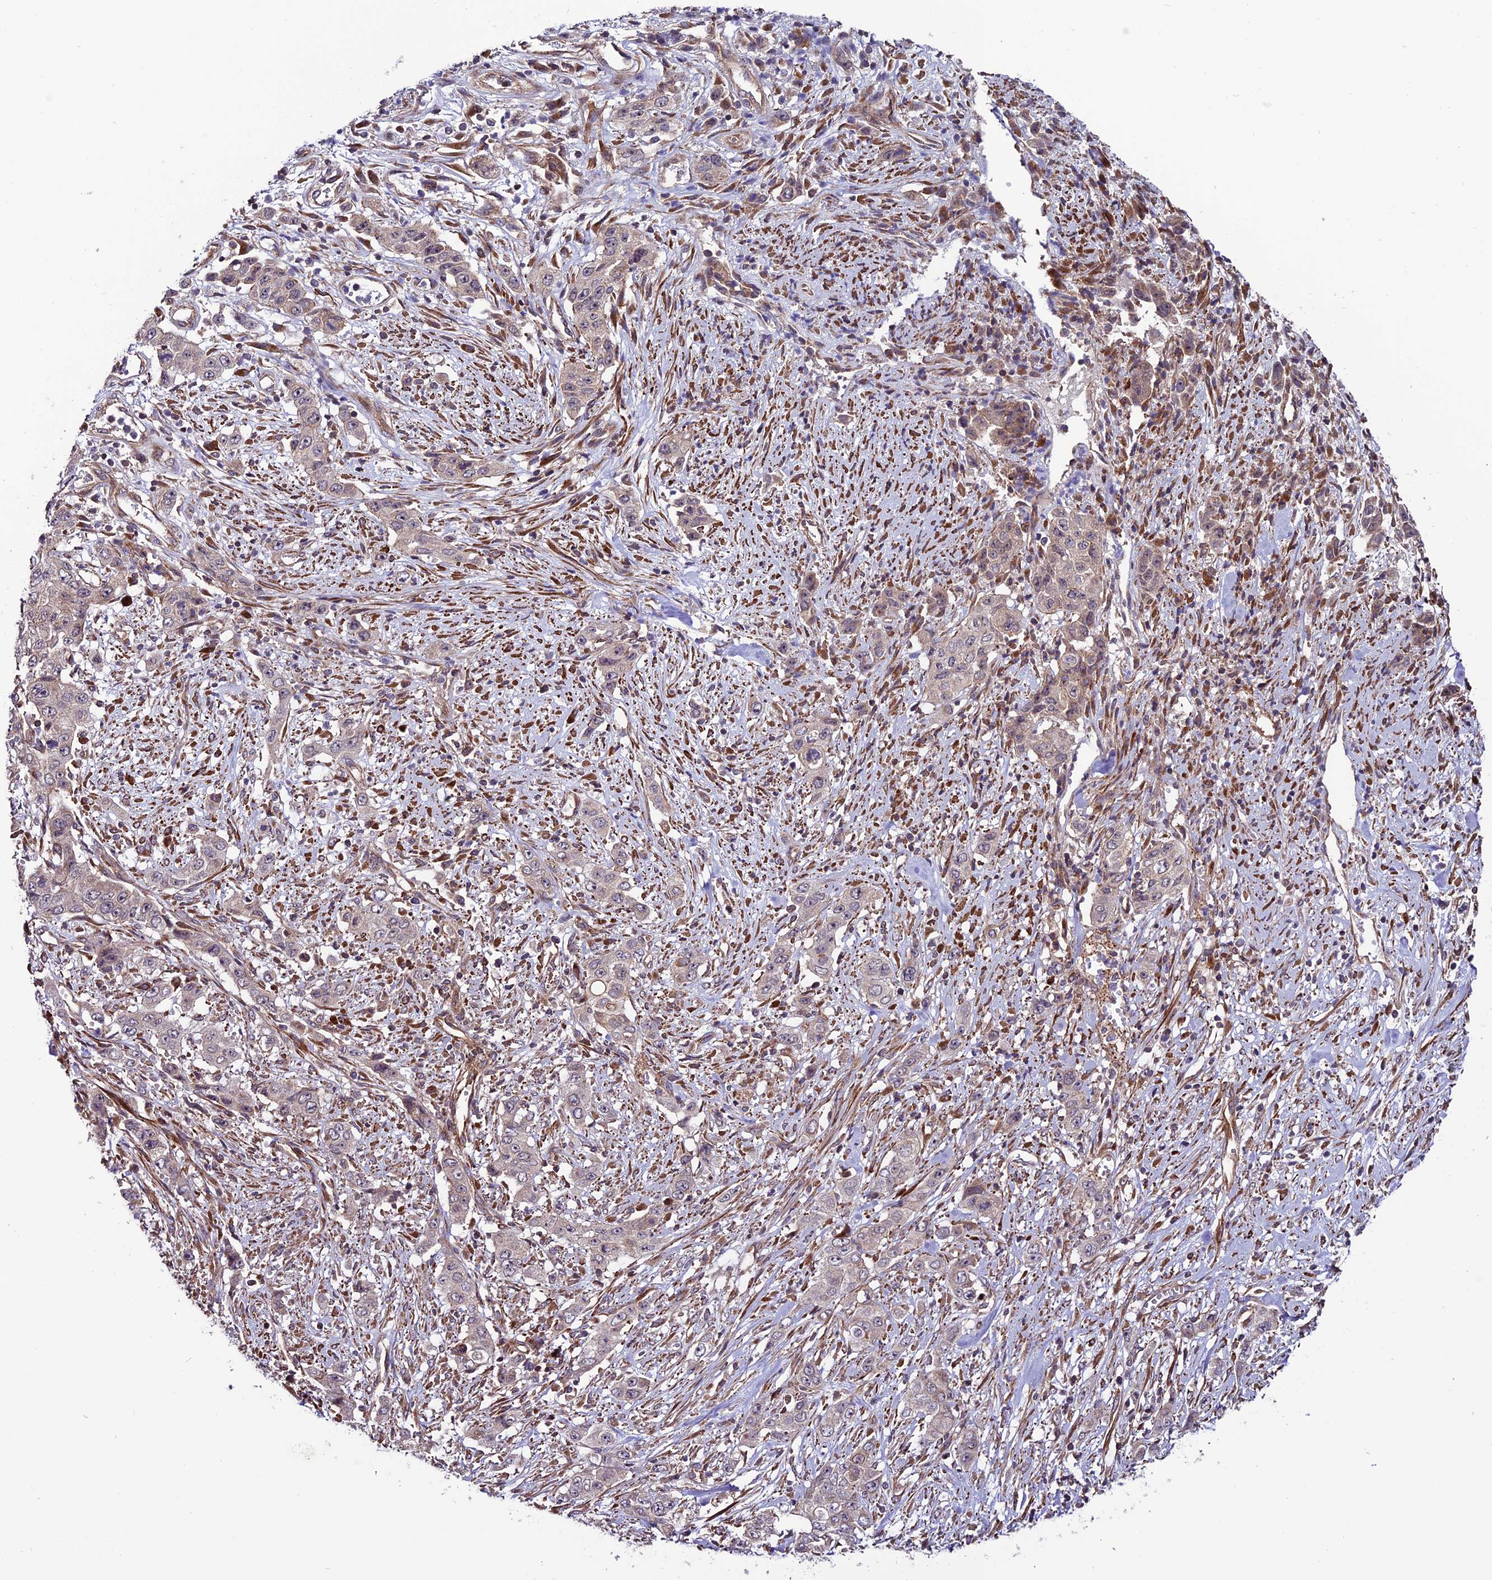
{"staining": {"intensity": "weak", "quantity": "<25%", "location": "cytoplasmic/membranous"}, "tissue": "stomach cancer", "cell_type": "Tumor cells", "image_type": "cancer", "snomed": [{"axis": "morphology", "description": "Adenocarcinoma, NOS"}, {"axis": "topography", "description": "Stomach, upper"}], "caption": "This is an immunohistochemistry (IHC) micrograph of adenocarcinoma (stomach). There is no positivity in tumor cells.", "gene": "TNIP3", "patient": {"sex": "male", "age": 62}}